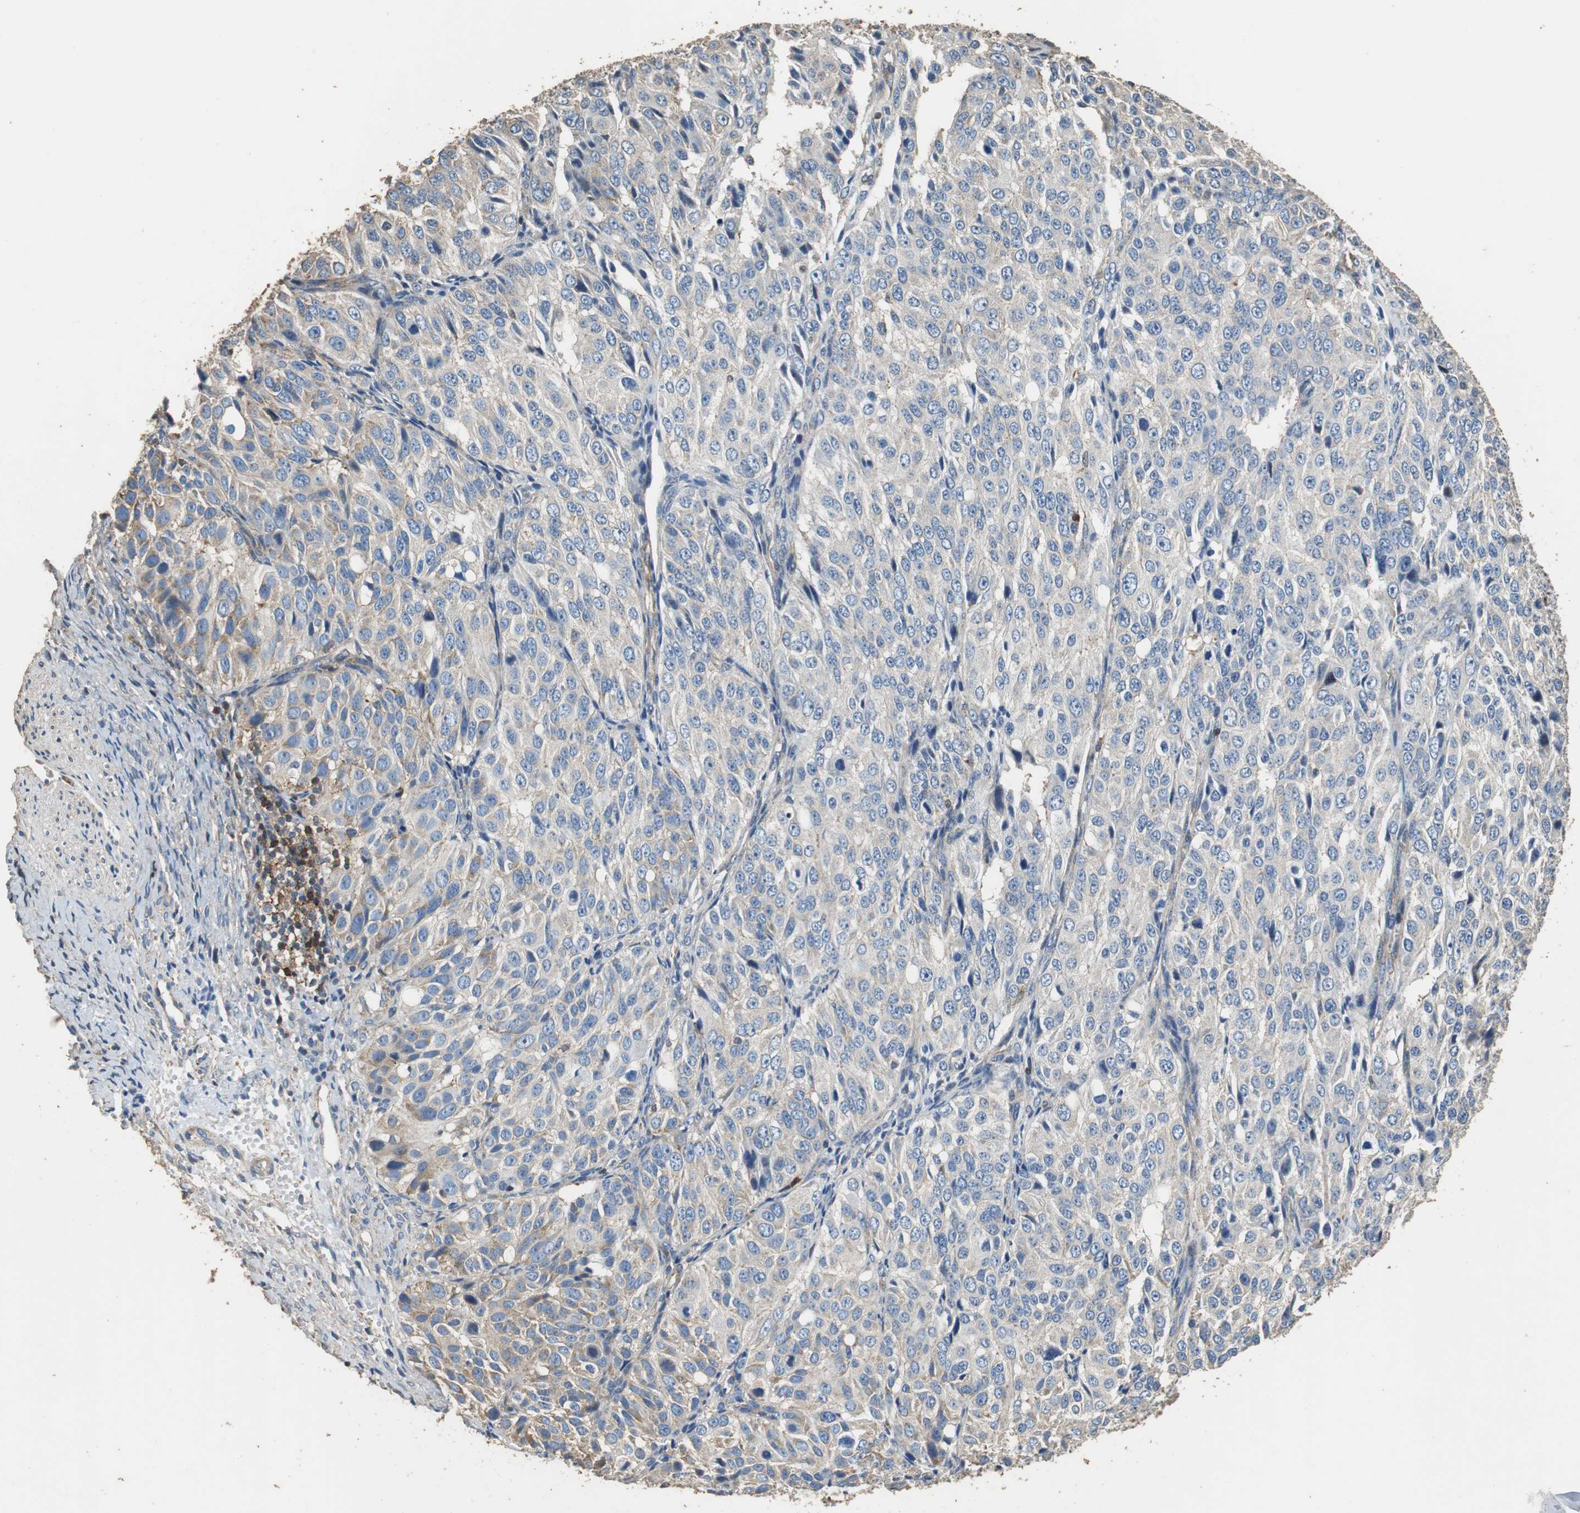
{"staining": {"intensity": "weak", "quantity": "25%-75%", "location": "cytoplasmic/membranous"}, "tissue": "ovarian cancer", "cell_type": "Tumor cells", "image_type": "cancer", "snomed": [{"axis": "morphology", "description": "Carcinoma, endometroid"}, {"axis": "topography", "description": "Ovary"}], "caption": "Immunohistochemistry (IHC) (DAB (3,3'-diaminobenzidine)) staining of human endometroid carcinoma (ovarian) demonstrates weak cytoplasmic/membranous protein expression in about 25%-75% of tumor cells.", "gene": "PRKRA", "patient": {"sex": "female", "age": 51}}